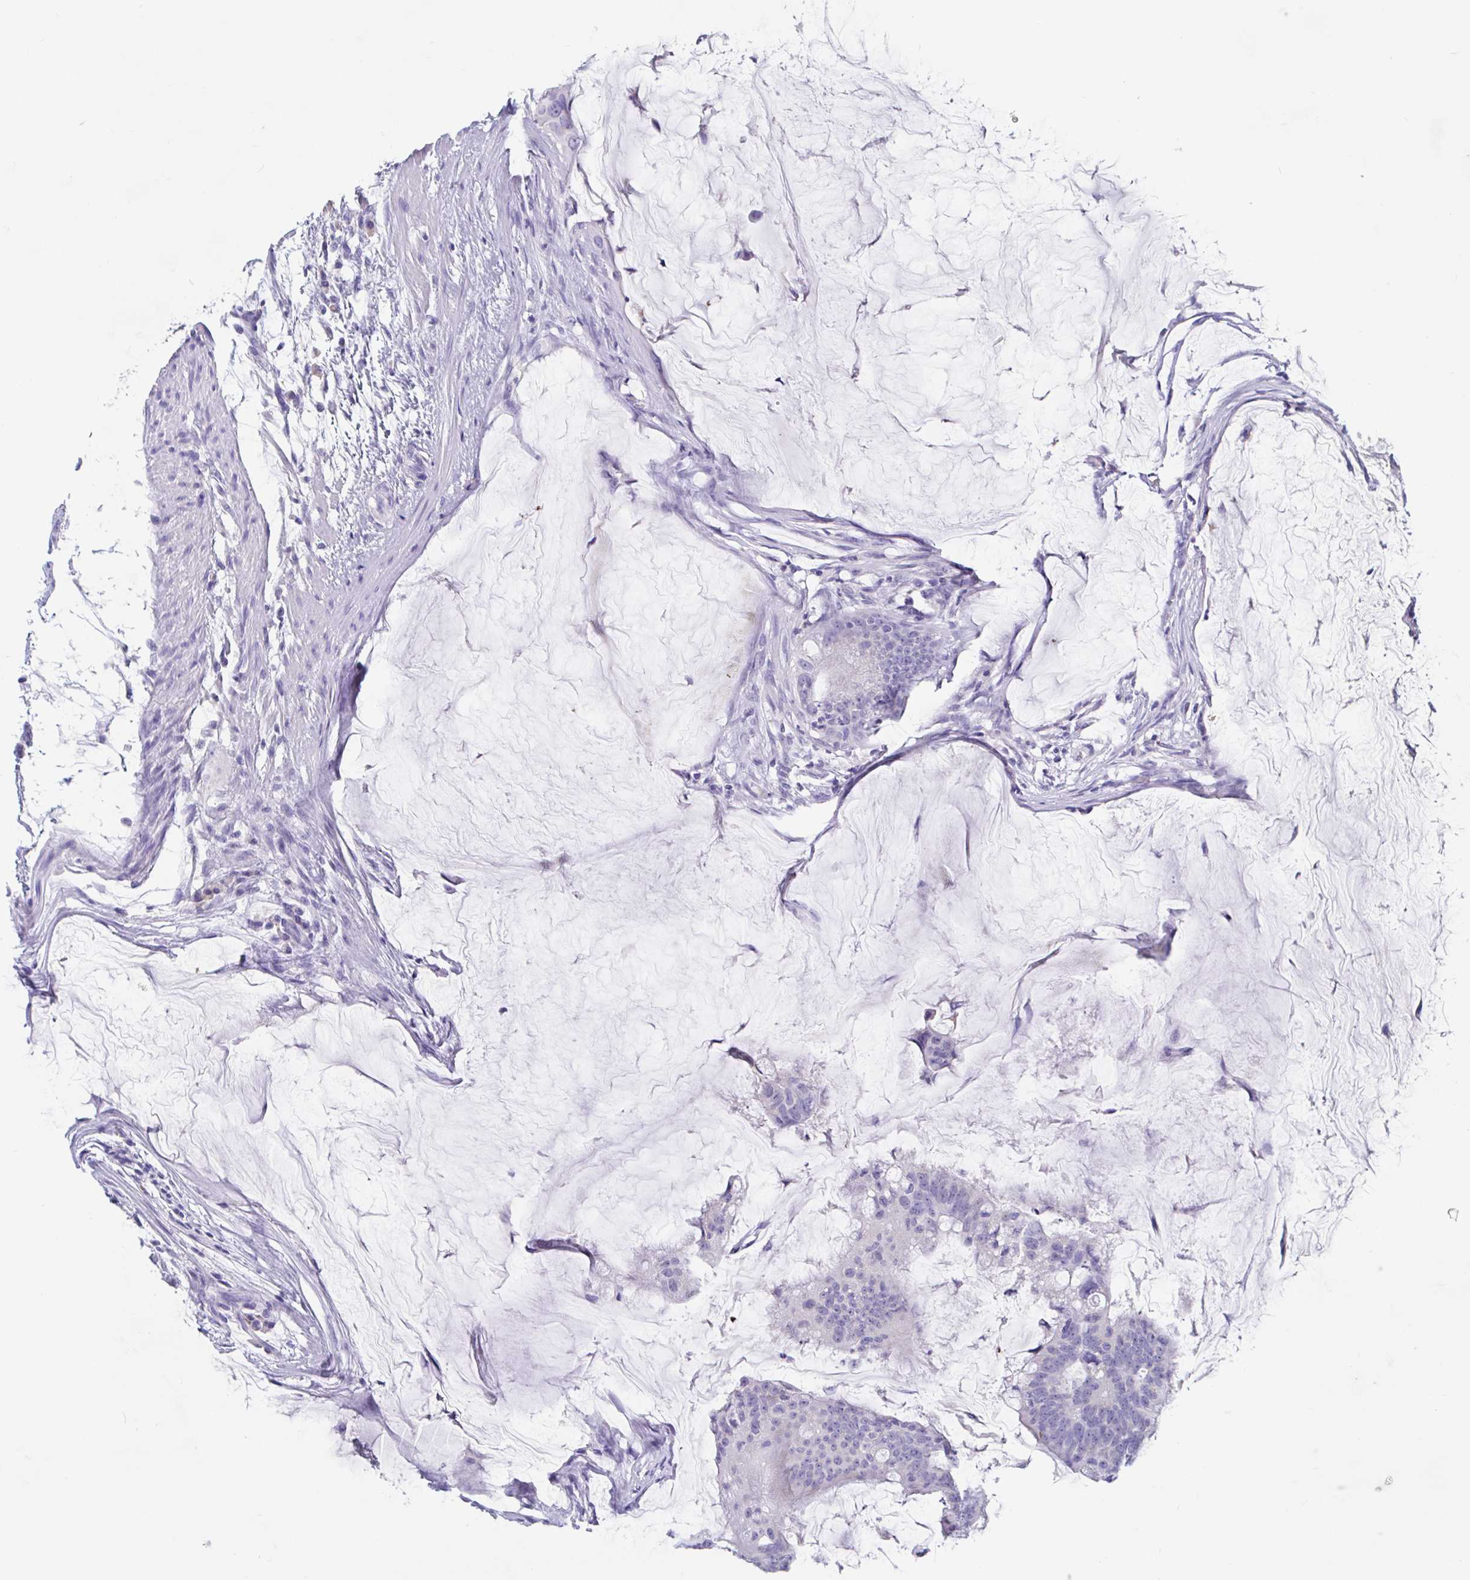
{"staining": {"intensity": "negative", "quantity": "none", "location": "none"}, "tissue": "colorectal cancer", "cell_type": "Tumor cells", "image_type": "cancer", "snomed": [{"axis": "morphology", "description": "Adenocarcinoma, NOS"}, {"axis": "topography", "description": "Colon"}], "caption": "The histopathology image displays no staining of tumor cells in colorectal cancer. (Brightfield microscopy of DAB immunohistochemistry (IHC) at high magnification).", "gene": "ZNHIT2", "patient": {"sex": "male", "age": 62}}